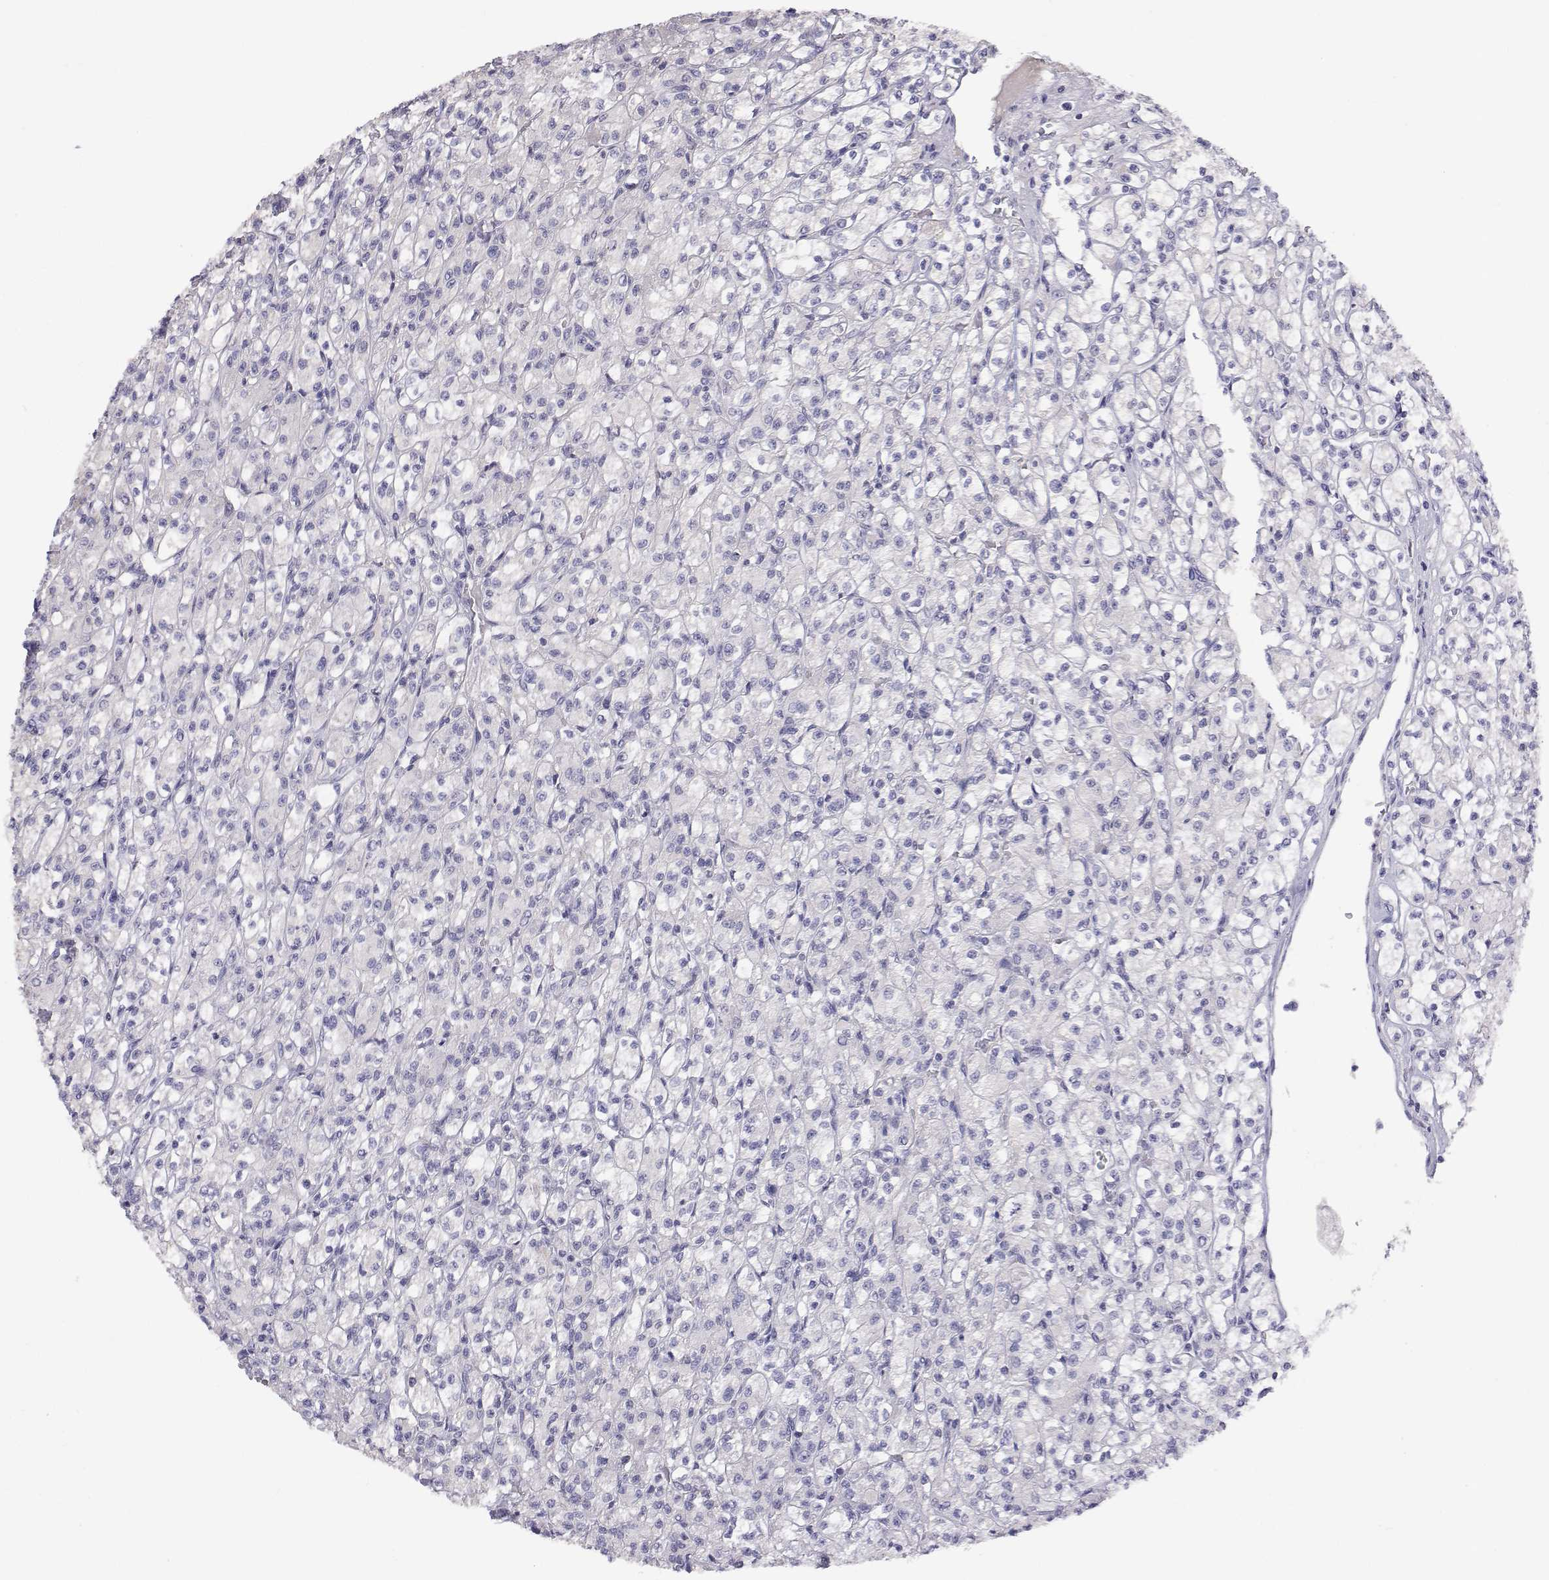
{"staining": {"intensity": "negative", "quantity": "none", "location": "none"}, "tissue": "renal cancer", "cell_type": "Tumor cells", "image_type": "cancer", "snomed": [{"axis": "morphology", "description": "Adenocarcinoma, NOS"}, {"axis": "topography", "description": "Kidney"}], "caption": "High power microscopy micrograph of an immunohistochemistry (IHC) micrograph of renal cancer (adenocarcinoma), revealing no significant staining in tumor cells. Brightfield microscopy of immunohistochemistry stained with DAB (3,3'-diaminobenzidine) (brown) and hematoxylin (blue), captured at high magnification.", "gene": "ANKRD65", "patient": {"sex": "female", "age": 70}}